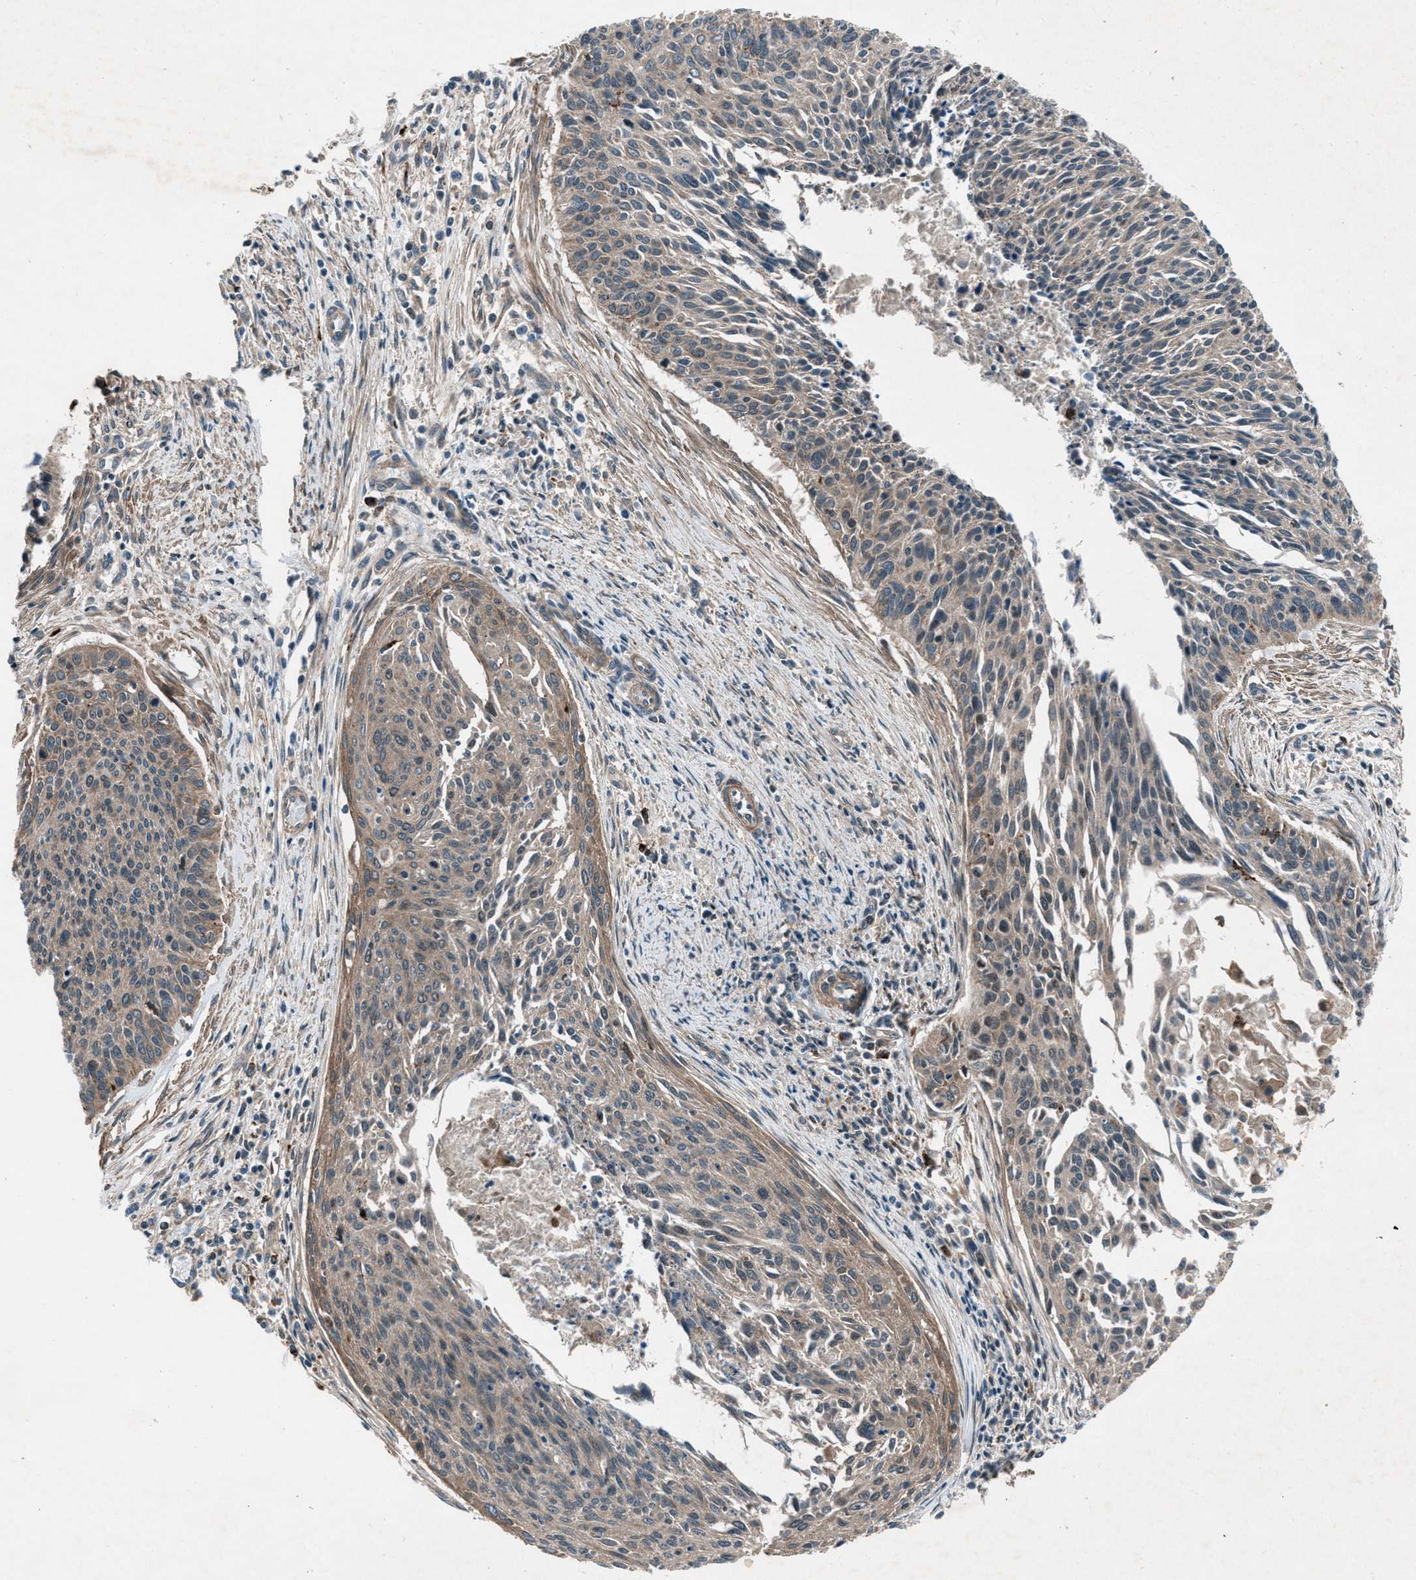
{"staining": {"intensity": "weak", "quantity": ">75%", "location": "cytoplasmic/membranous"}, "tissue": "cervical cancer", "cell_type": "Tumor cells", "image_type": "cancer", "snomed": [{"axis": "morphology", "description": "Squamous cell carcinoma, NOS"}, {"axis": "topography", "description": "Cervix"}], "caption": "Cervical cancer stained with a brown dye shows weak cytoplasmic/membranous positive staining in approximately >75% of tumor cells.", "gene": "EPSTI1", "patient": {"sex": "female", "age": 55}}